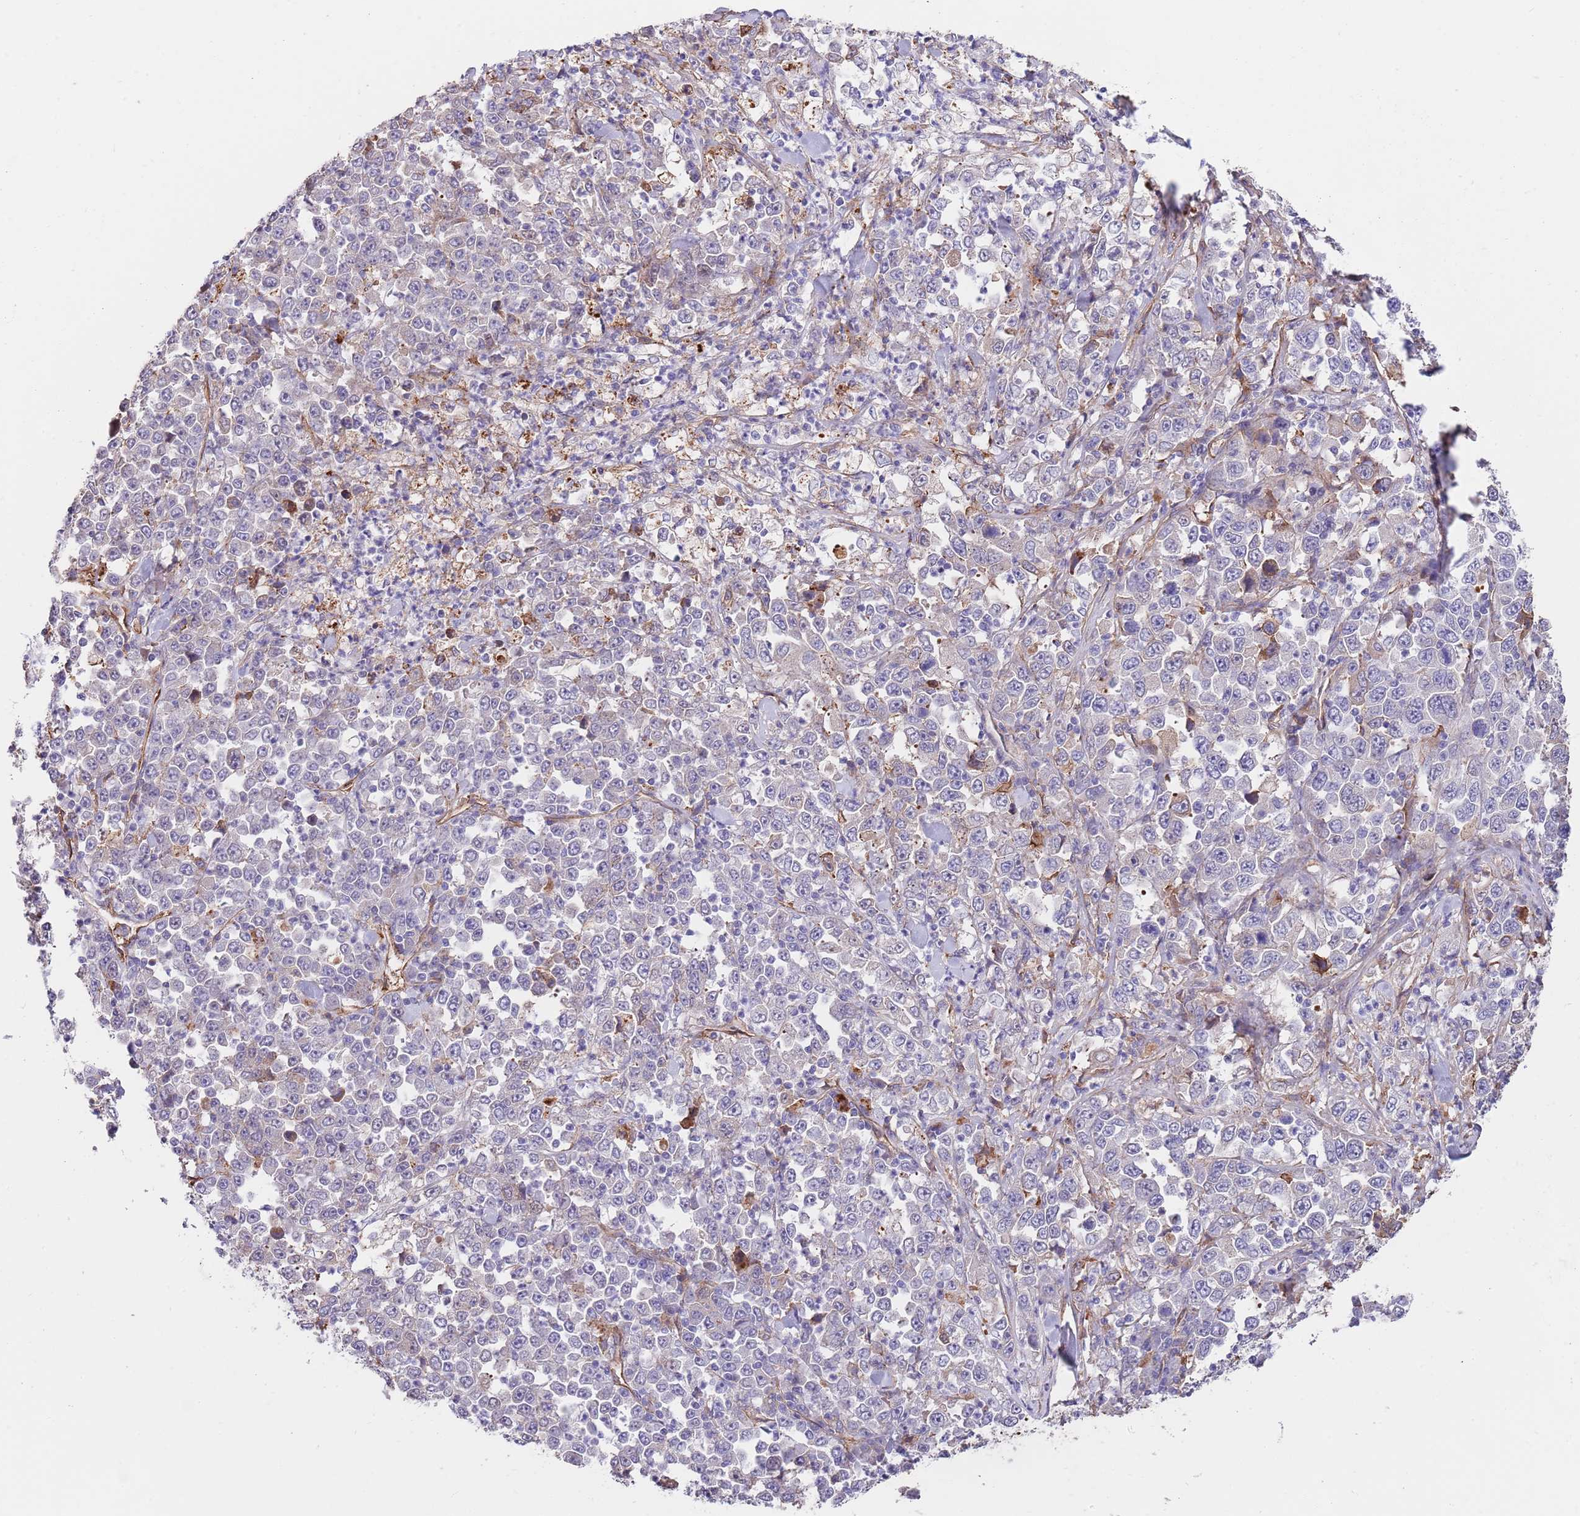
{"staining": {"intensity": "negative", "quantity": "none", "location": "none"}, "tissue": "stomach cancer", "cell_type": "Tumor cells", "image_type": "cancer", "snomed": [{"axis": "morphology", "description": "Normal tissue, NOS"}, {"axis": "morphology", "description": "Adenocarcinoma, NOS"}, {"axis": "topography", "description": "Stomach, upper"}, {"axis": "topography", "description": "Stomach"}], "caption": "Tumor cells are negative for protein expression in human stomach cancer (adenocarcinoma).", "gene": "BPNT1", "patient": {"sex": "male", "age": 59}}